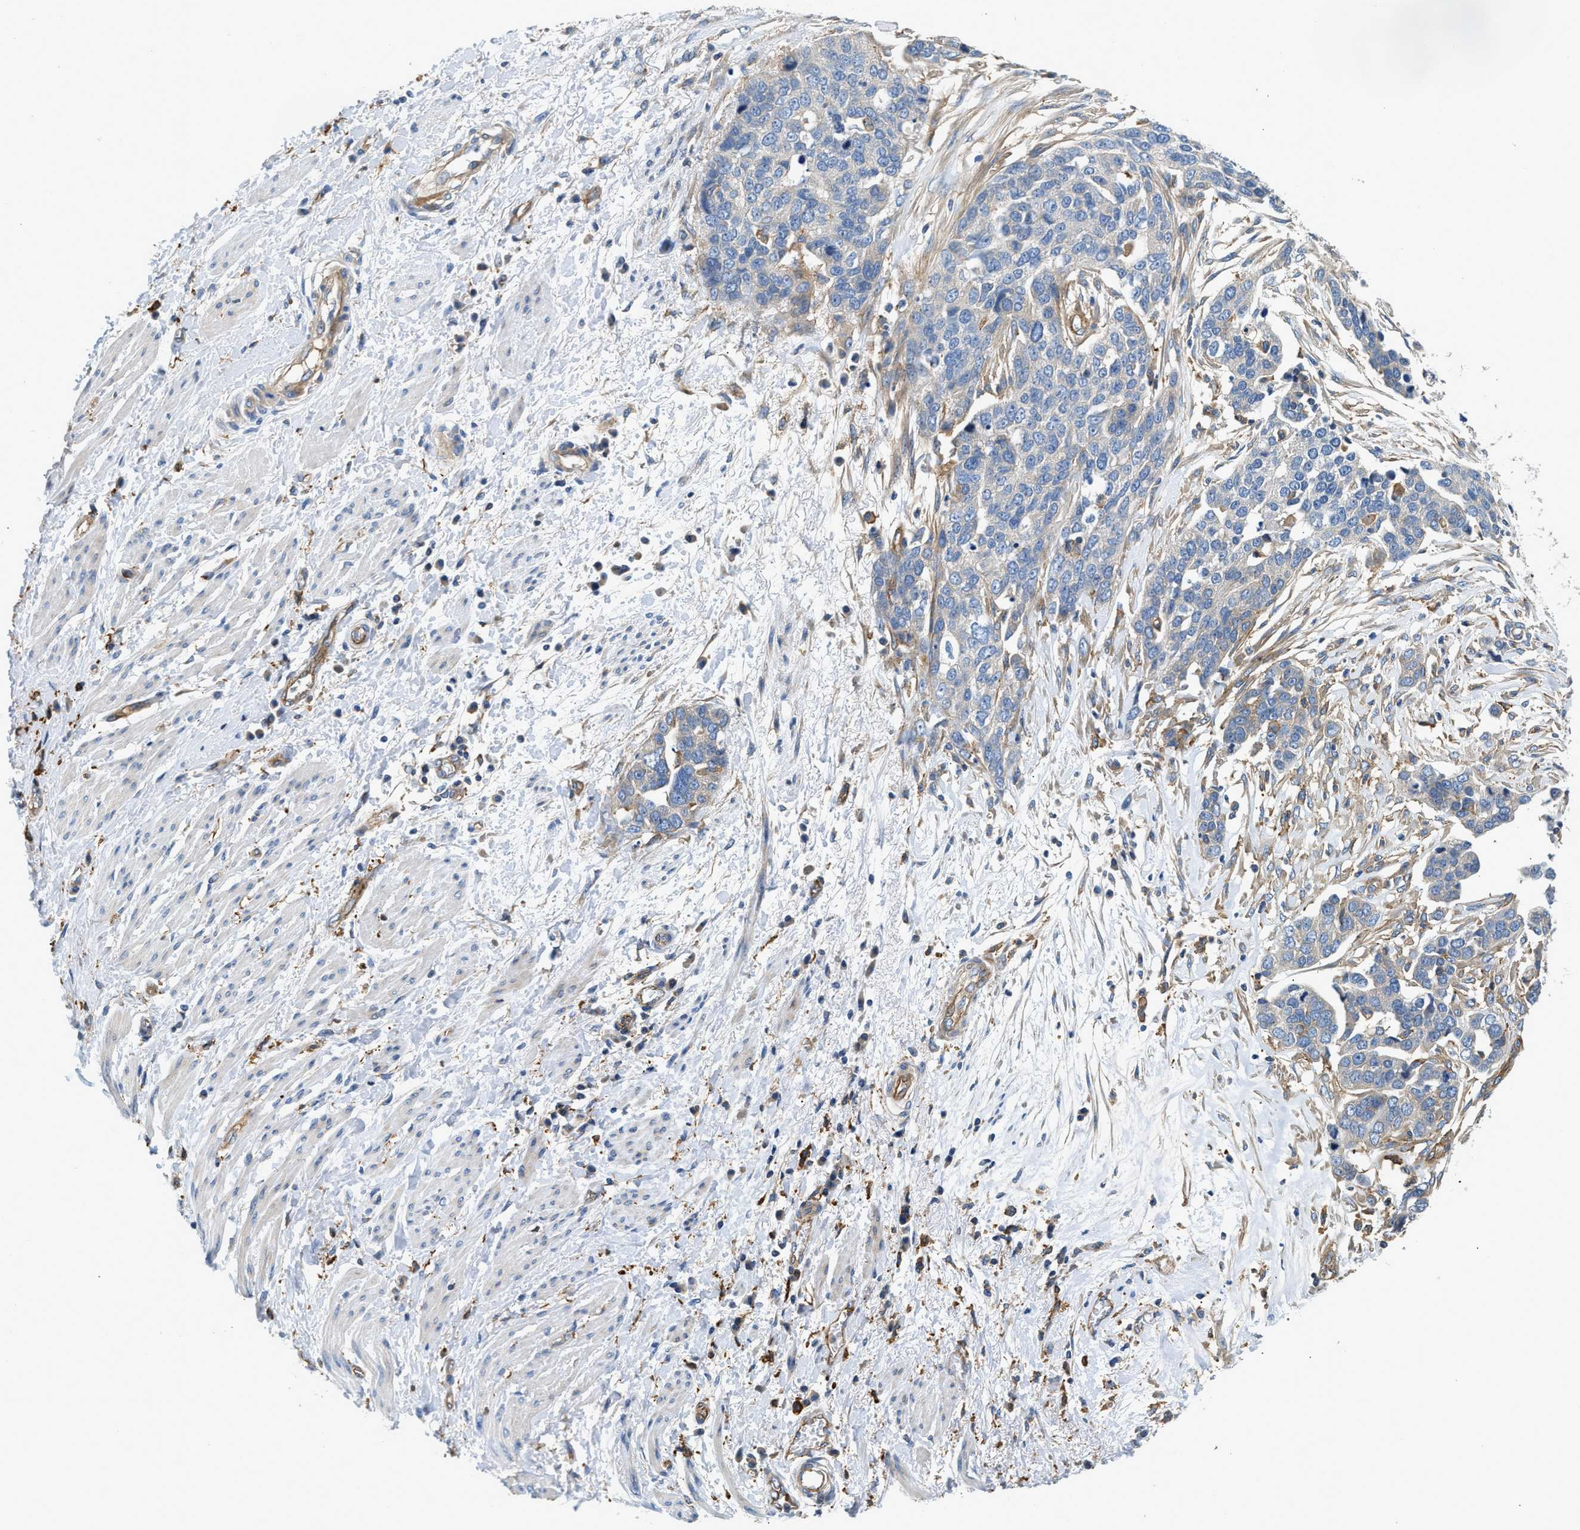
{"staining": {"intensity": "negative", "quantity": "none", "location": "none"}, "tissue": "ovarian cancer", "cell_type": "Tumor cells", "image_type": "cancer", "snomed": [{"axis": "morphology", "description": "Cystadenocarcinoma, serous, NOS"}, {"axis": "topography", "description": "Ovary"}], "caption": "Immunohistochemical staining of human serous cystadenocarcinoma (ovarian) demonstrates no significant positivity in tumor cells.", "gene": "NSUN7", "patient": {"sex": "female", "age": 44}}